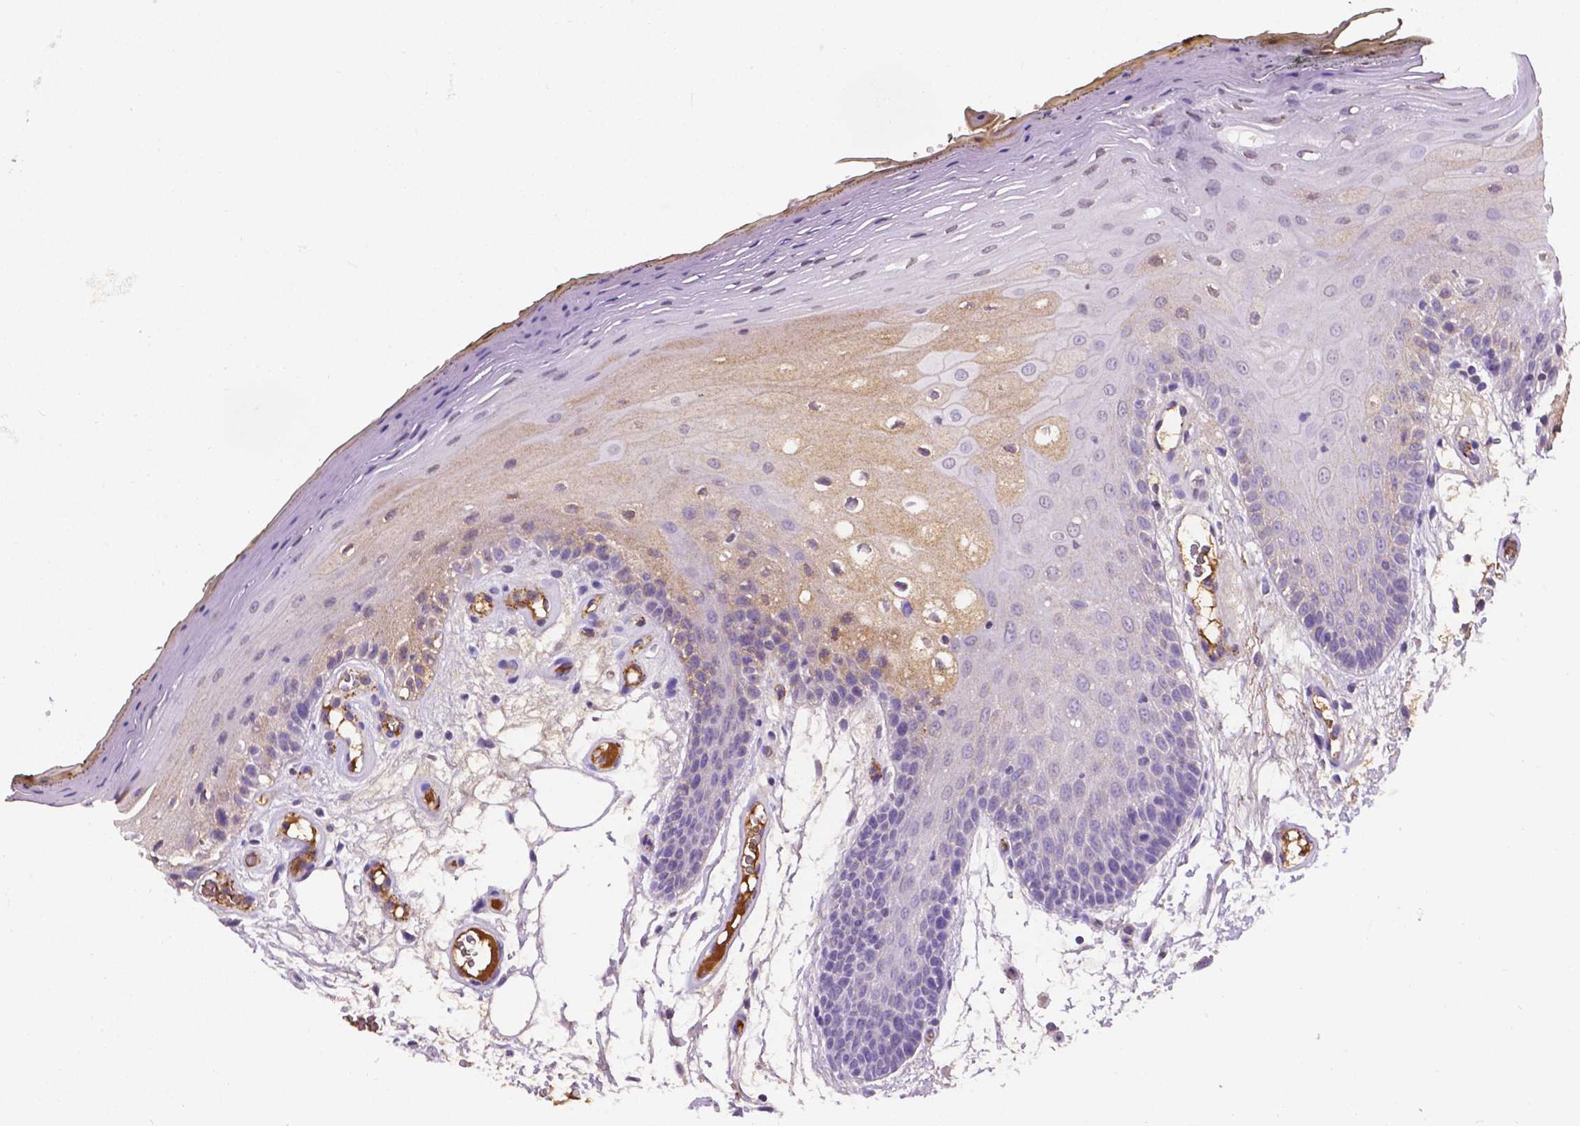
{"staining": {"intensity": "negative", "quantity": "none", "location": "none"}, "tissue": "oral mucosa", "cell_type": "Squamous epithelial cells", "image_type": "normal", "snomed": [{"axis": "morphology", "description": "Normal tissue, NOS"}, {"axis": "morphology", "description": "Squamous cell carcinoma, NOS"}, {"axis": "topography", "description": "Oral tissue"}, {"axis": "topography", "description": "Head-Neck"}], "caption": "IHC of unremarkable oral mucosa shows no expression in squamous epithelial cells.", "gene": "APOE", "patient": {"sex": "male", "age": 52}}